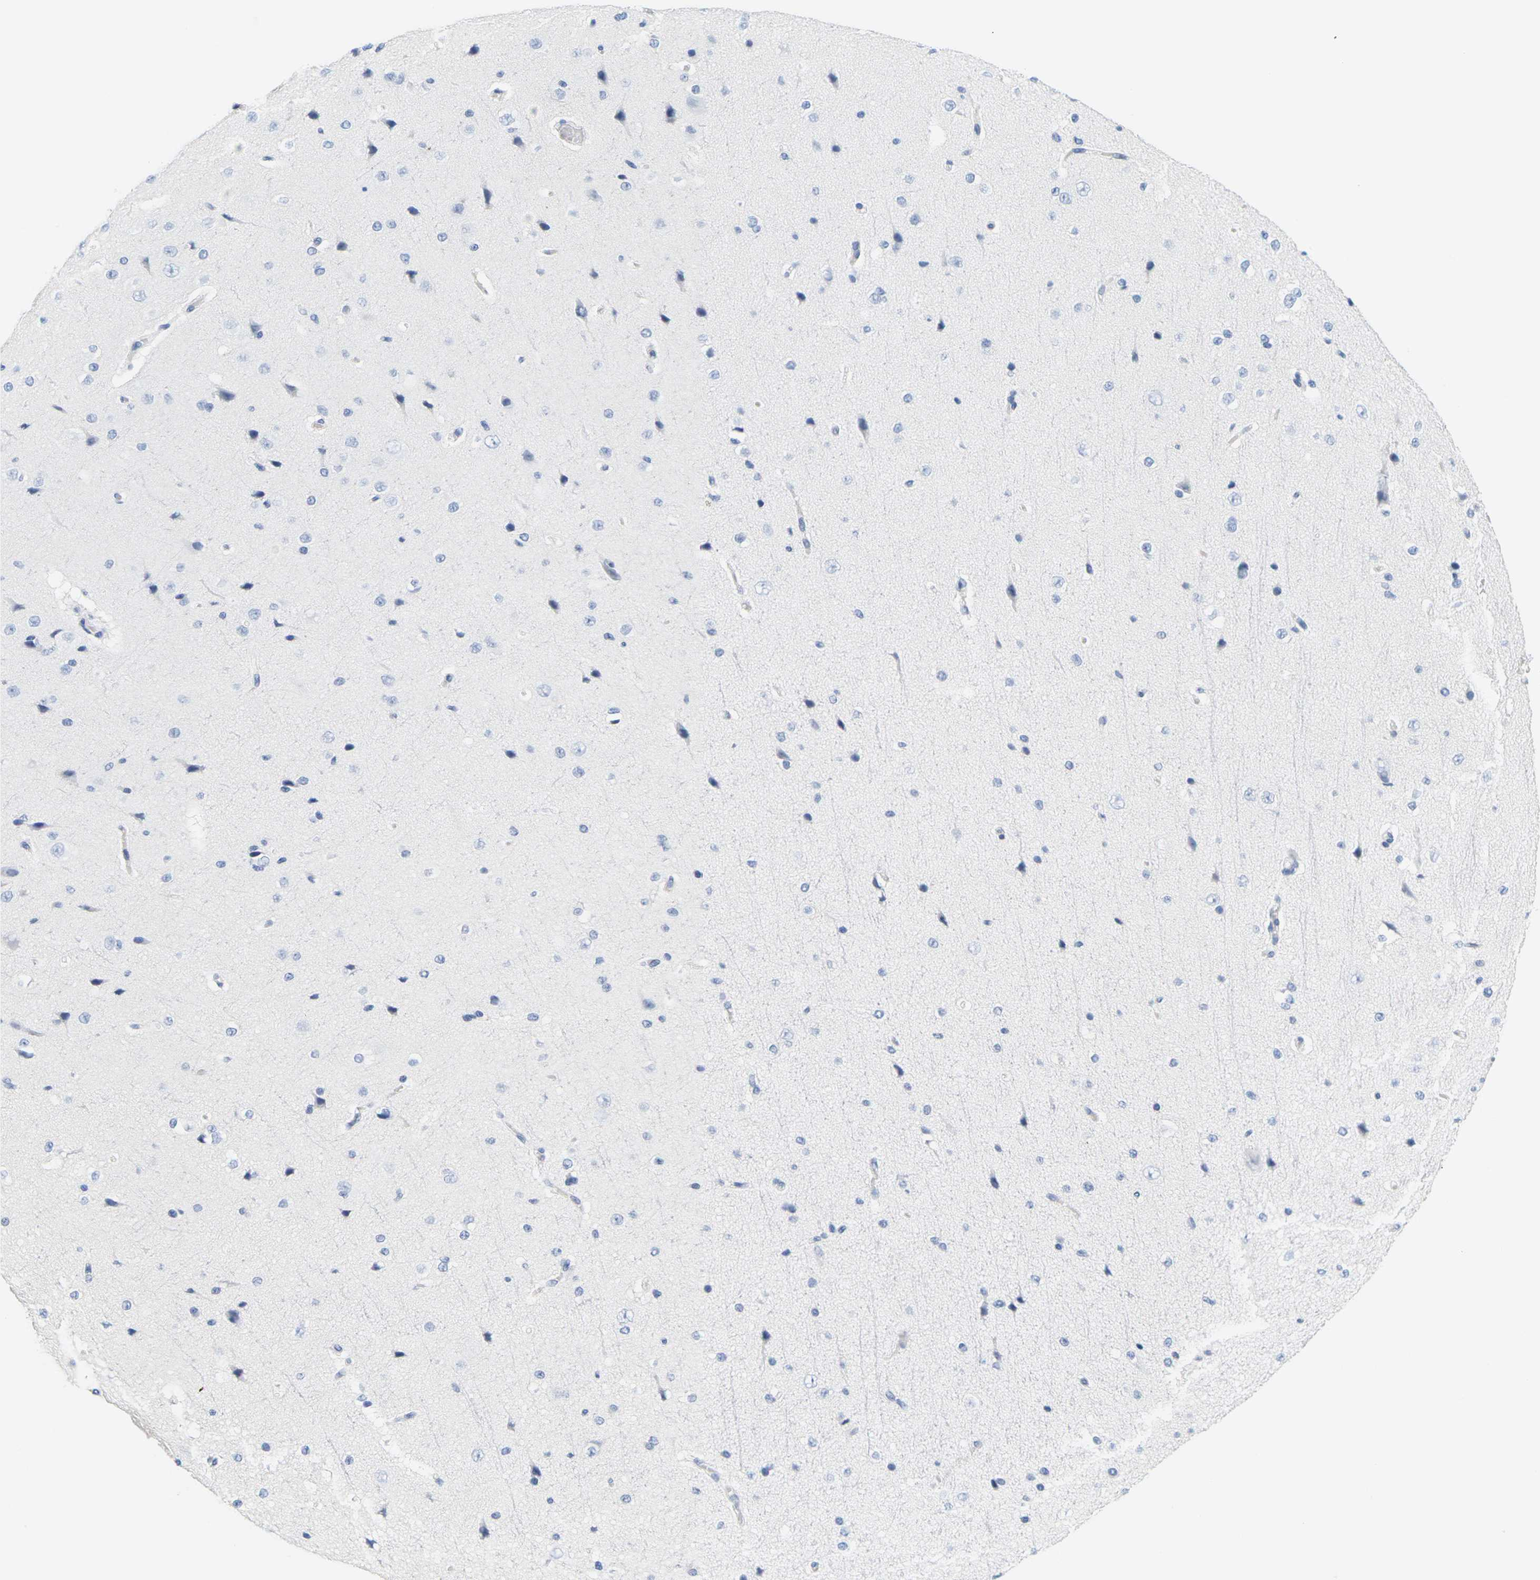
{"staining": {"intensity": "negative", "quantity": "none", "location": "none"}, "tissue": "cerebral cortex", "cell_type": "Endothelial cells", "image_type": "normal", "snomed": [{"axis": "morphology", "description": "Normal tissue, NOS"}, {"axis": "morphology", "description": "Developmental malformation"}, {"axis": "topography", "description": "Cerebral cortex"}], "caption": "Immunohistochemistry (IHC) photomicrograph of normal cerebral cortex stained for a protein (brown), which demonstrates no staining in endothelial cells.", "gene": "HLA", "patient": {"sex": "female", "age": 30}}